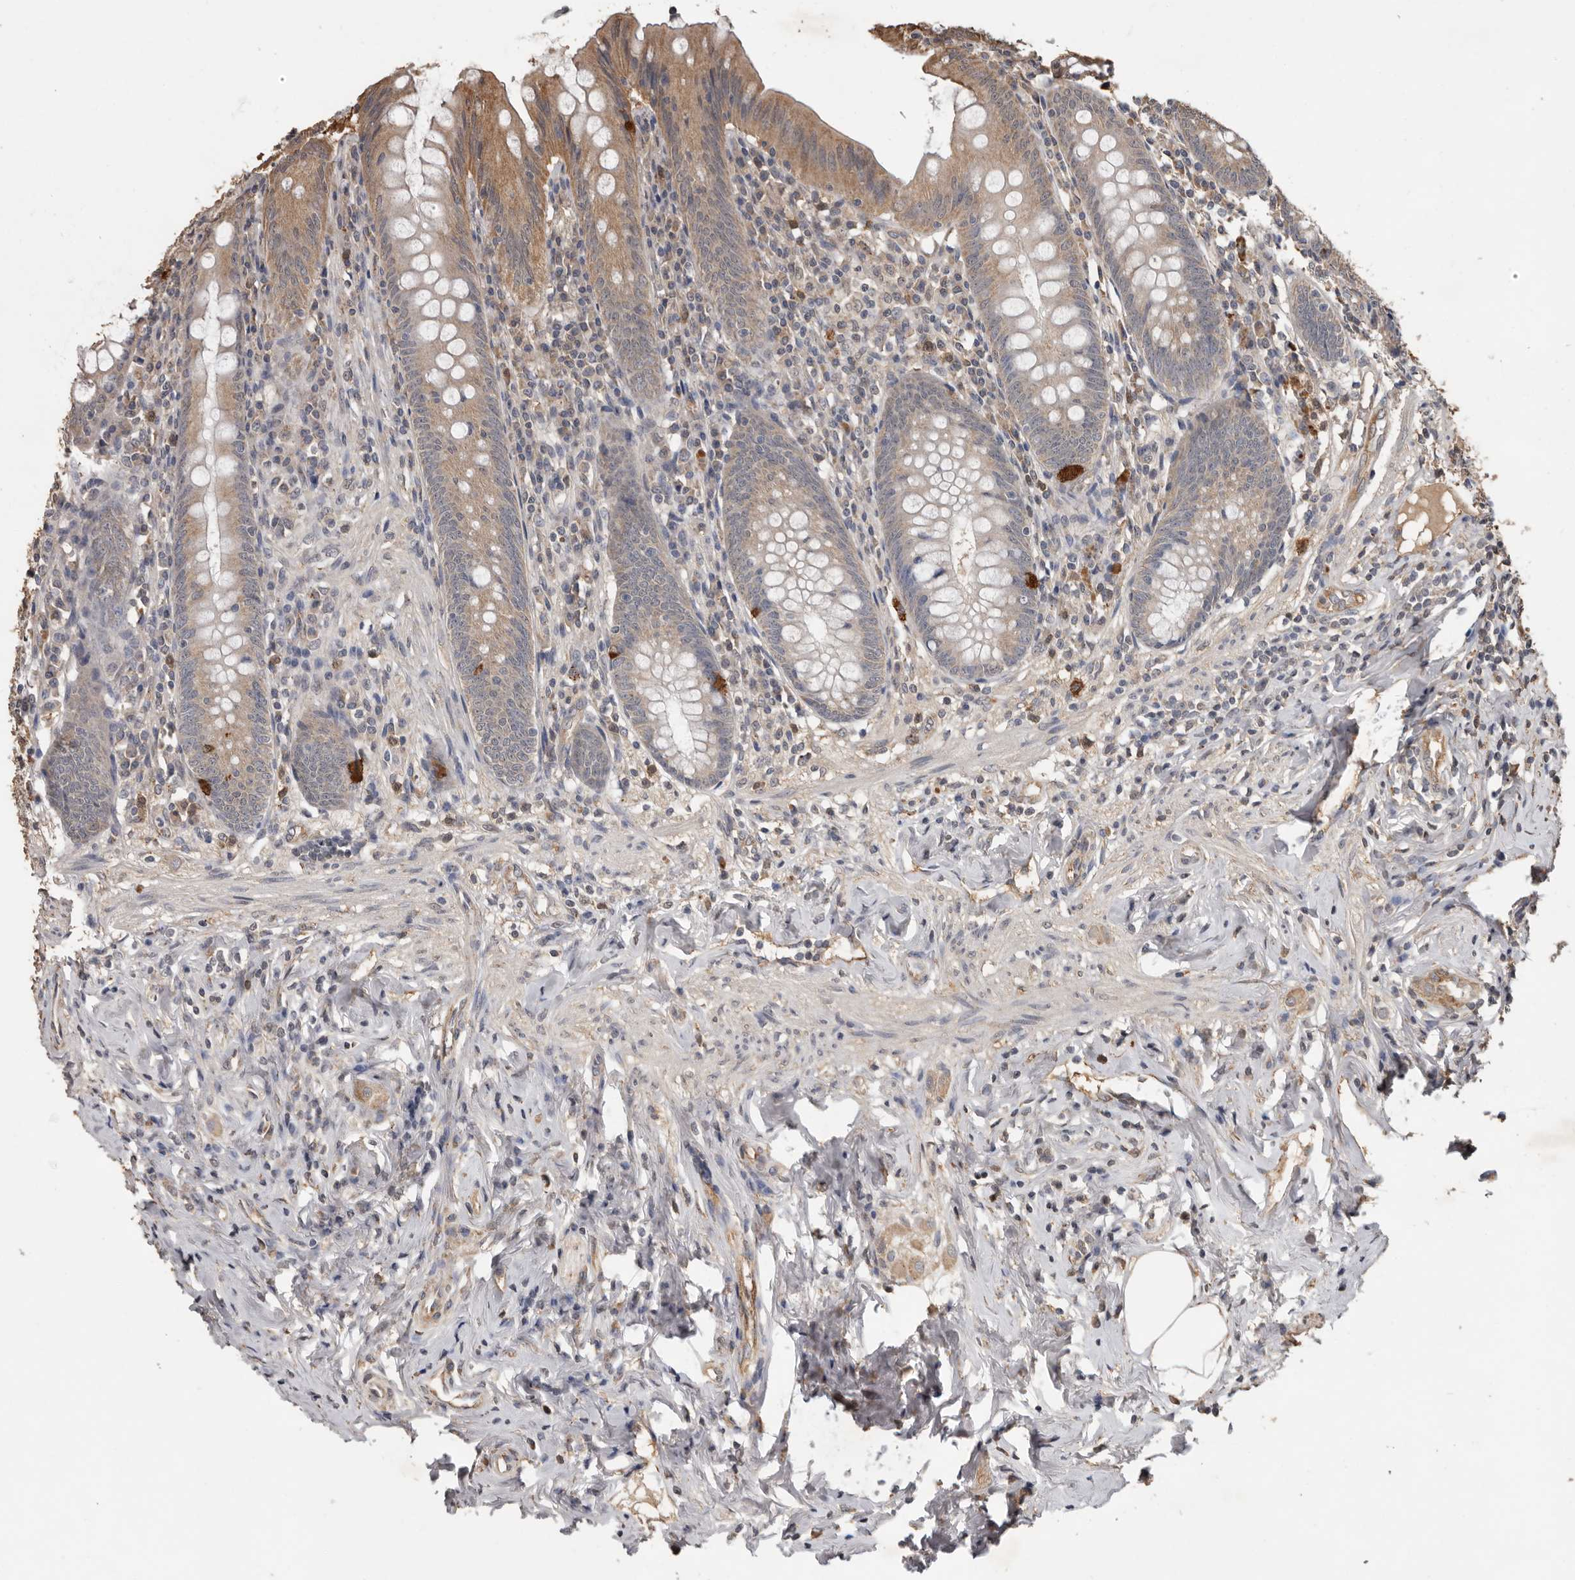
{"staining": {"intensity": "moderate", "quantity": "25%-75%", "location": "cytoplasmic/membranous"}, "tissue": "appendix", "cell_type": "Glandular cells", "image_type": "normal", "snomed": [{"axis": "morphology", "description": "Normal tissue, NOS"}, {"axis": "topography", "description": "Appendix"}], "caption": "This is a micrograph of IHC staining of normal appendix, which shows moderate positivity in the cytoplasmic/membranous of glandular cells.", "gene": "MTF1", "patient": {"sex": "female", "age": 54}}